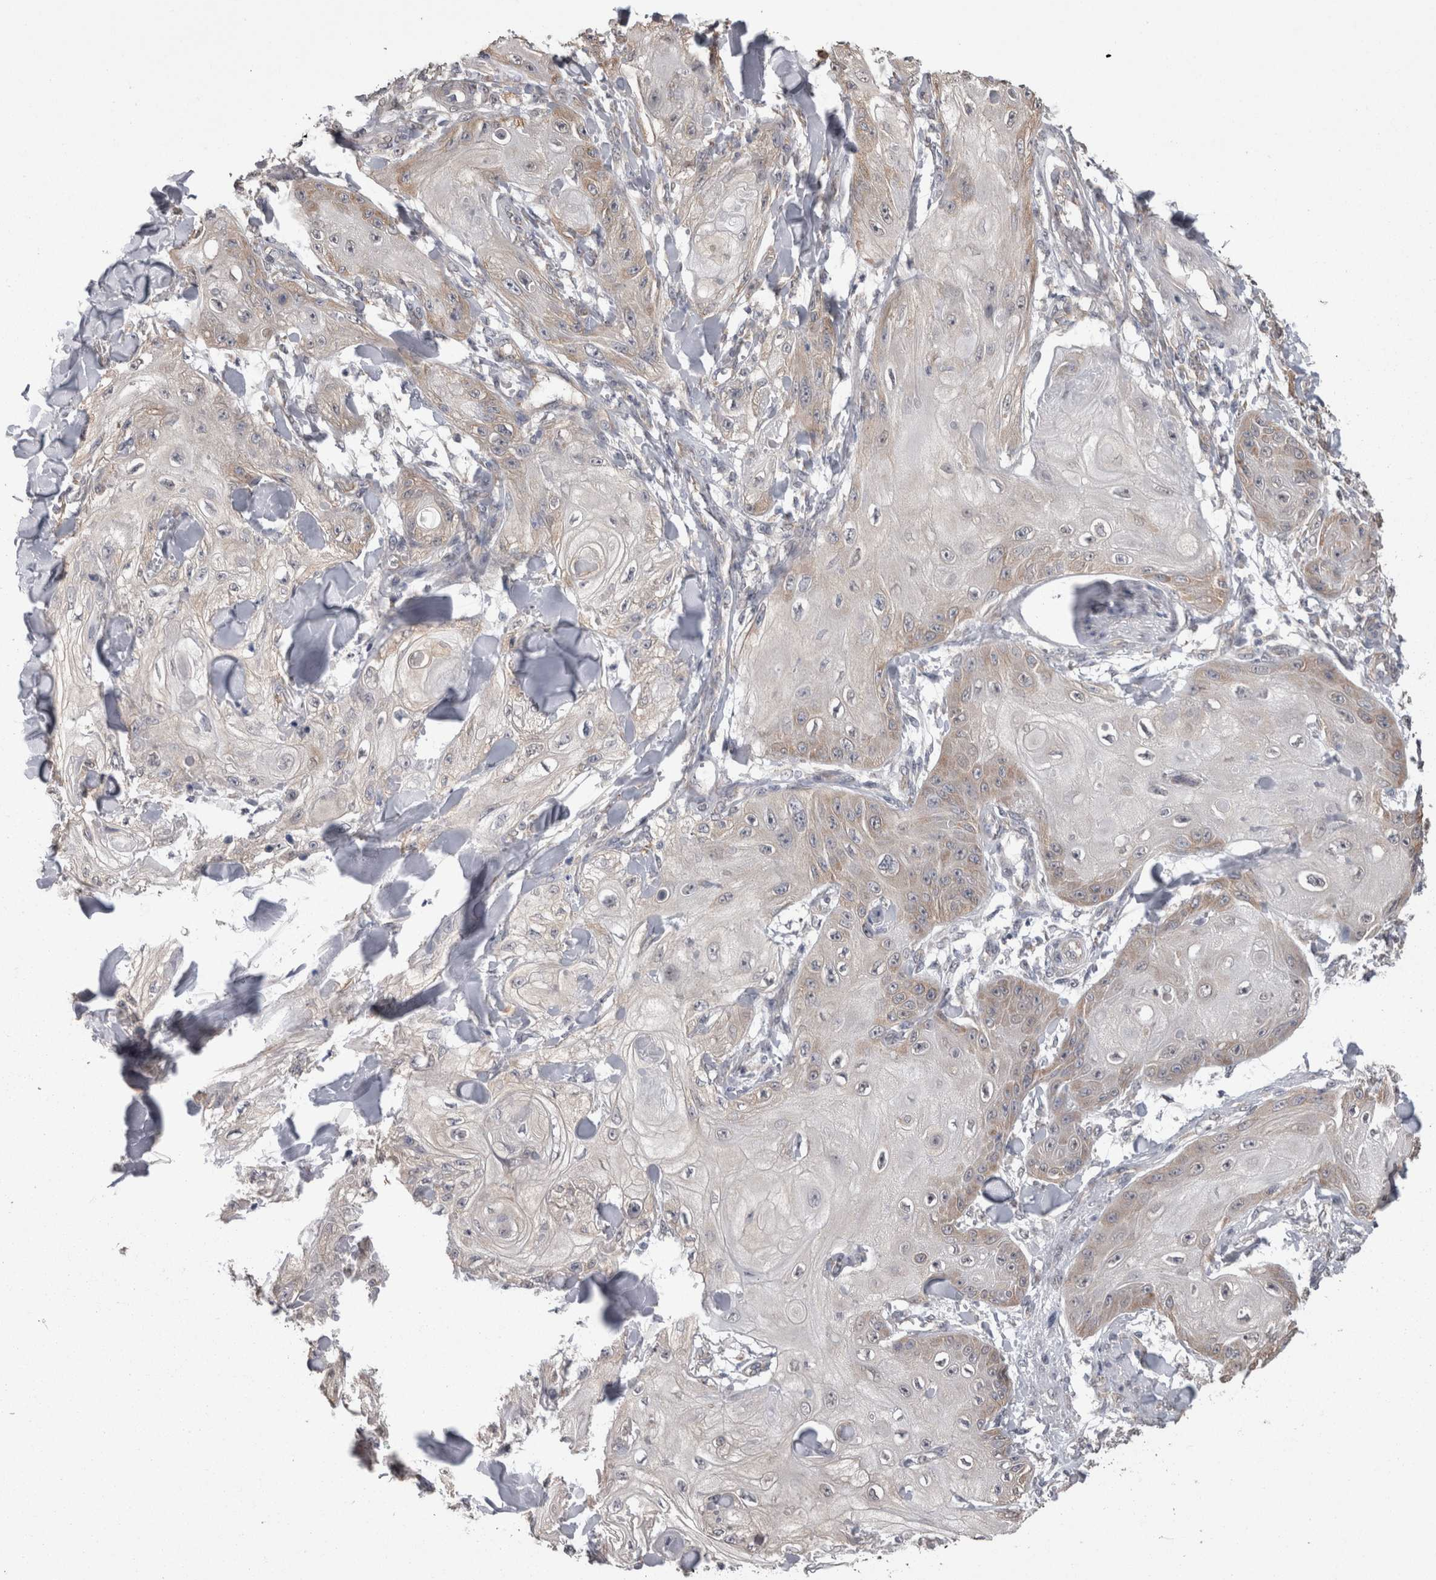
{"staining": {"intensity": "weak", "quantity": "<25%", "location": "cytoplasmic/membranous"}, "tissue": "skin cancer", "cell_type": "Tumor cells", "image_type": "cancer", "snomed": [{"axis": "morphology", "description": "Squamous cell carcinoma, NOS"}, {"axis": "topography", "description": "Skin"}], "caption": "Tumor cells are negative for protein expression in human skin squamous cell carcinoma.", "gene": "DDX6", "patient": {"sex": "male", "age": 74}}